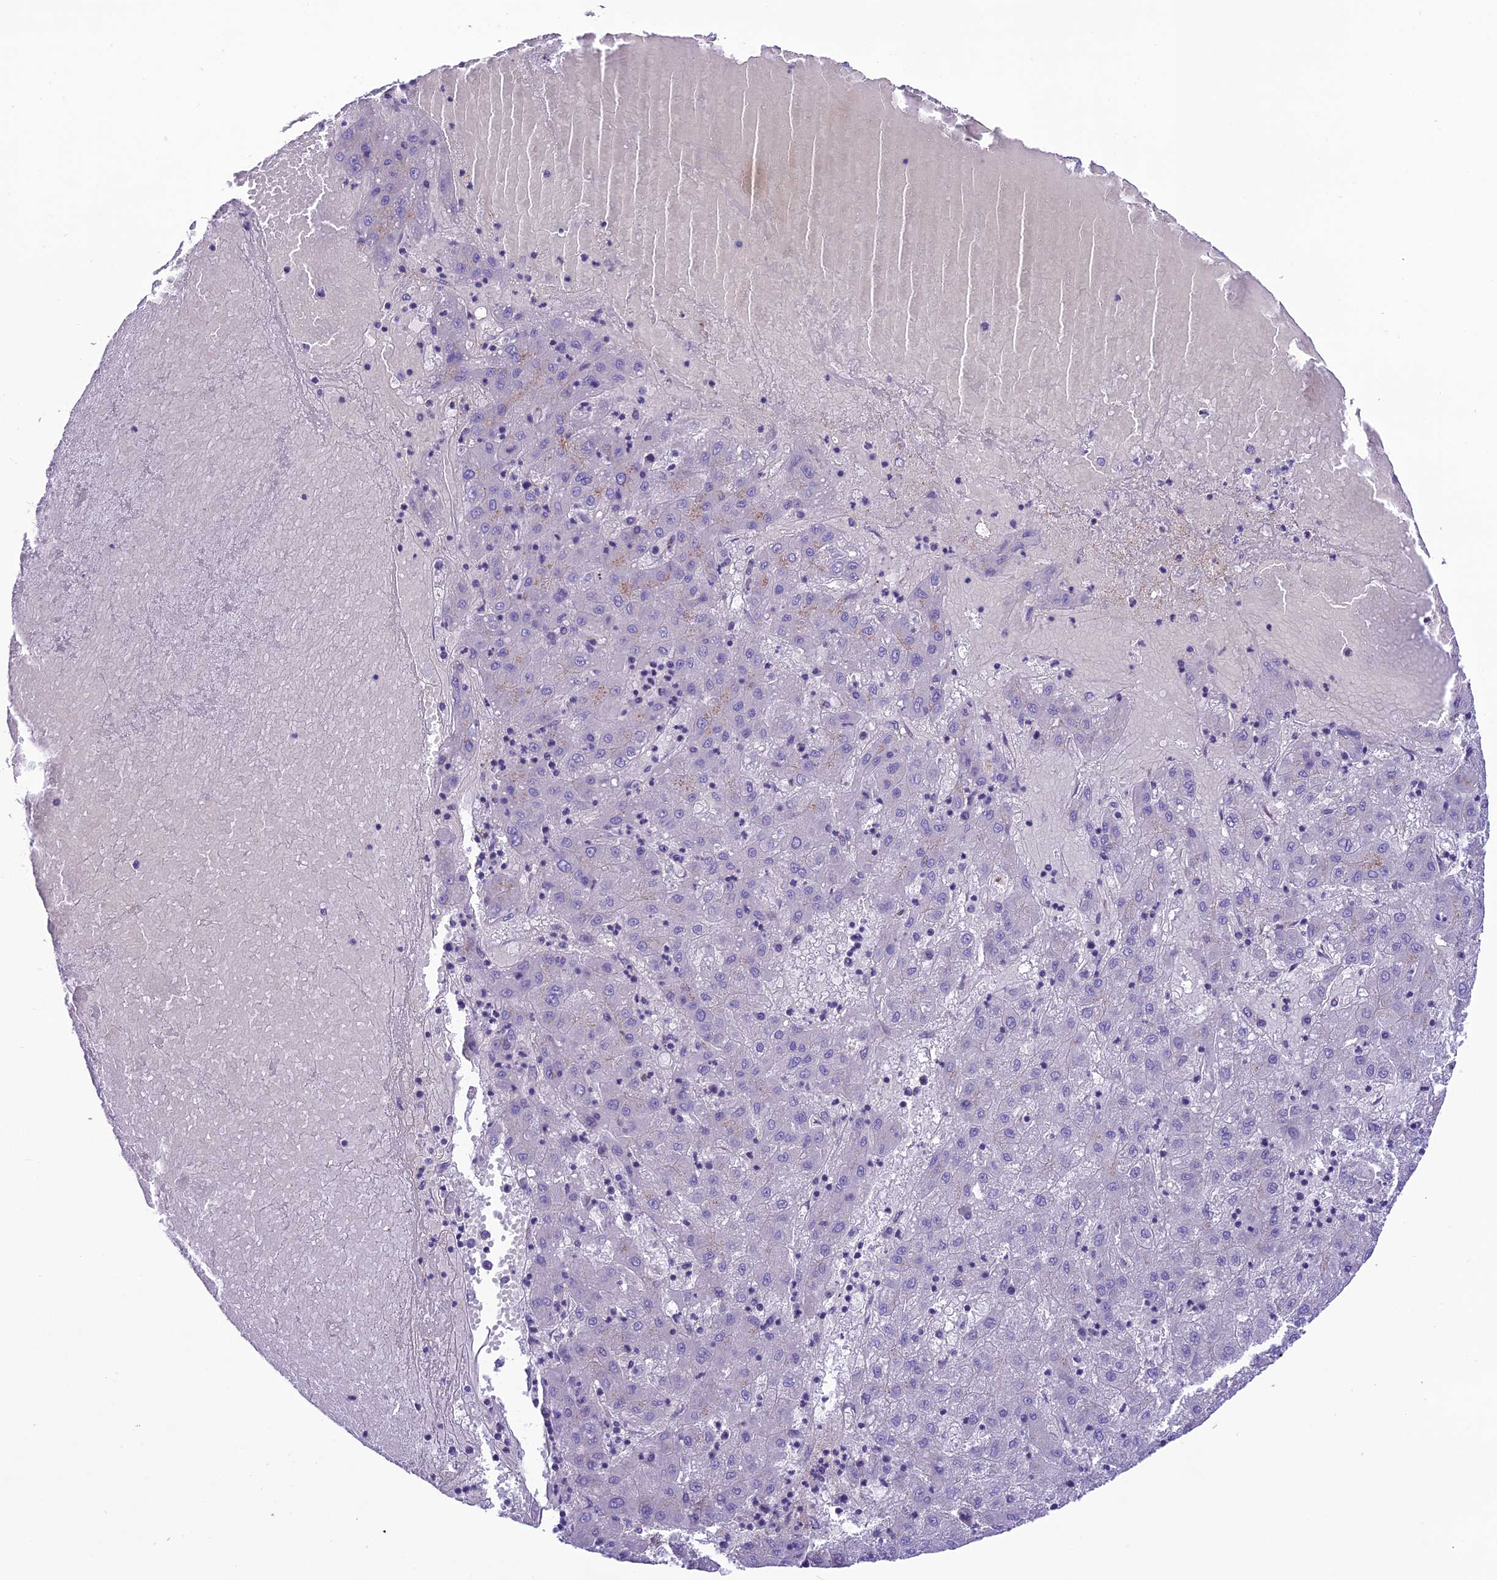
{"staining": {"intensity": "negative", "quantity": "none", "location": "none"}, "tissue": "liver cancer", "cell_type": "Tumor cells", "image_type": "cancer", "snomed": [{"axis": "morphology", "description": "Carcinoma, Hepatocellular, NOS"}, {"axis": "topography", "description": "Liver"}], "caption": "Tumor cells show no significant expression in hepatocellular carcinoma (liver).", "gene": "GFRA1", "patient": {"sex": "male", "age": 72}}